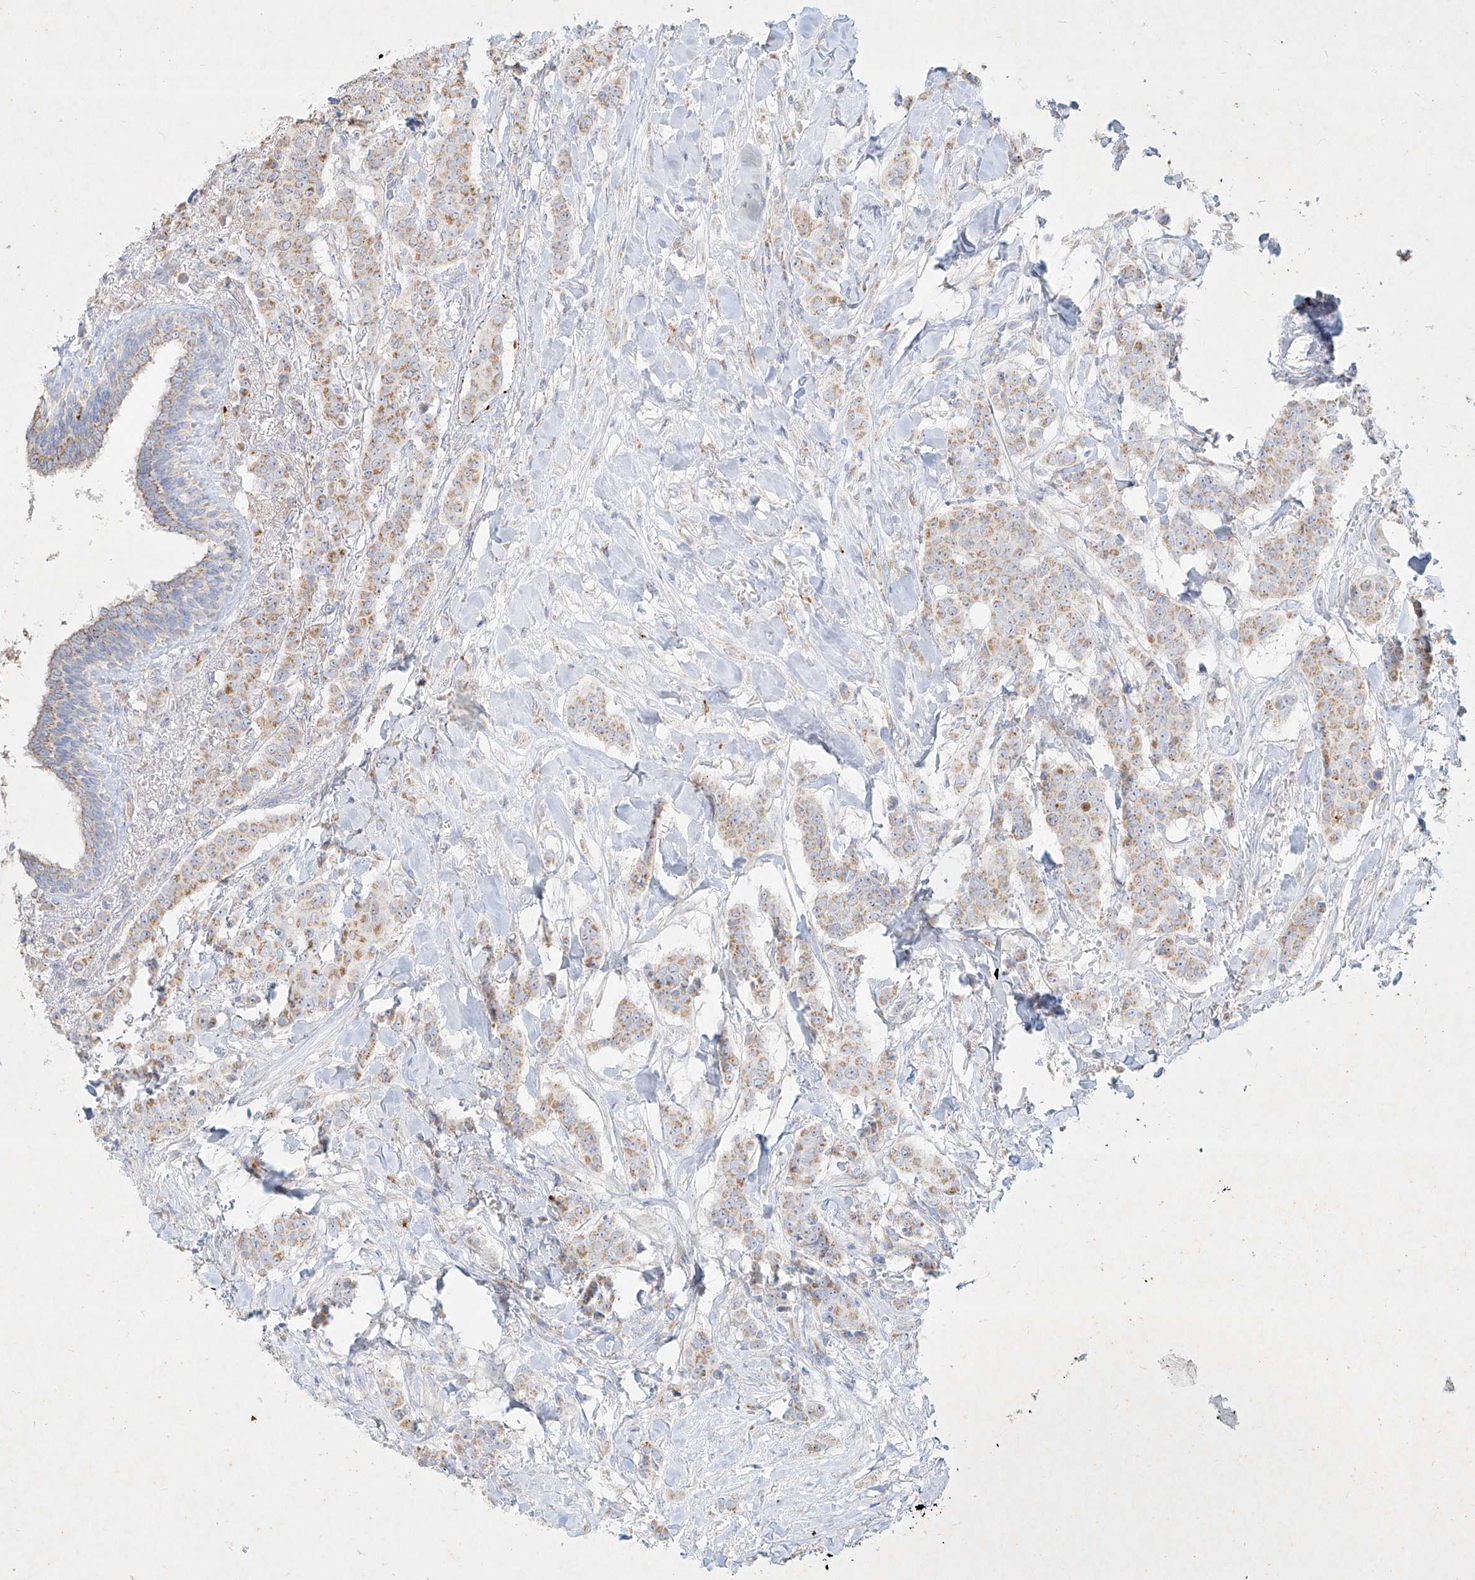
{"staining": {"intensity": "weak", "quantity": "25%-75%", "location": "cytoplasmic/membranous"}, "tissue": "breast cancer", "cell_type": "Tumor cells", "image_type": "cancer", "snomed": [{"axis": "morphology", "description": "Duct carcinoma"}, {"axis": "topography", "description": "Breast"}], "caption": "Breast cancer (invasive ductal carcinoma) was stained to show a protein in brown. There is low levels of weak cytoplasmic/membranous staining in about 25%-75% of tumor cells.", "gene": "MTX2", "patient": {"sex": "female", "age": 40}}